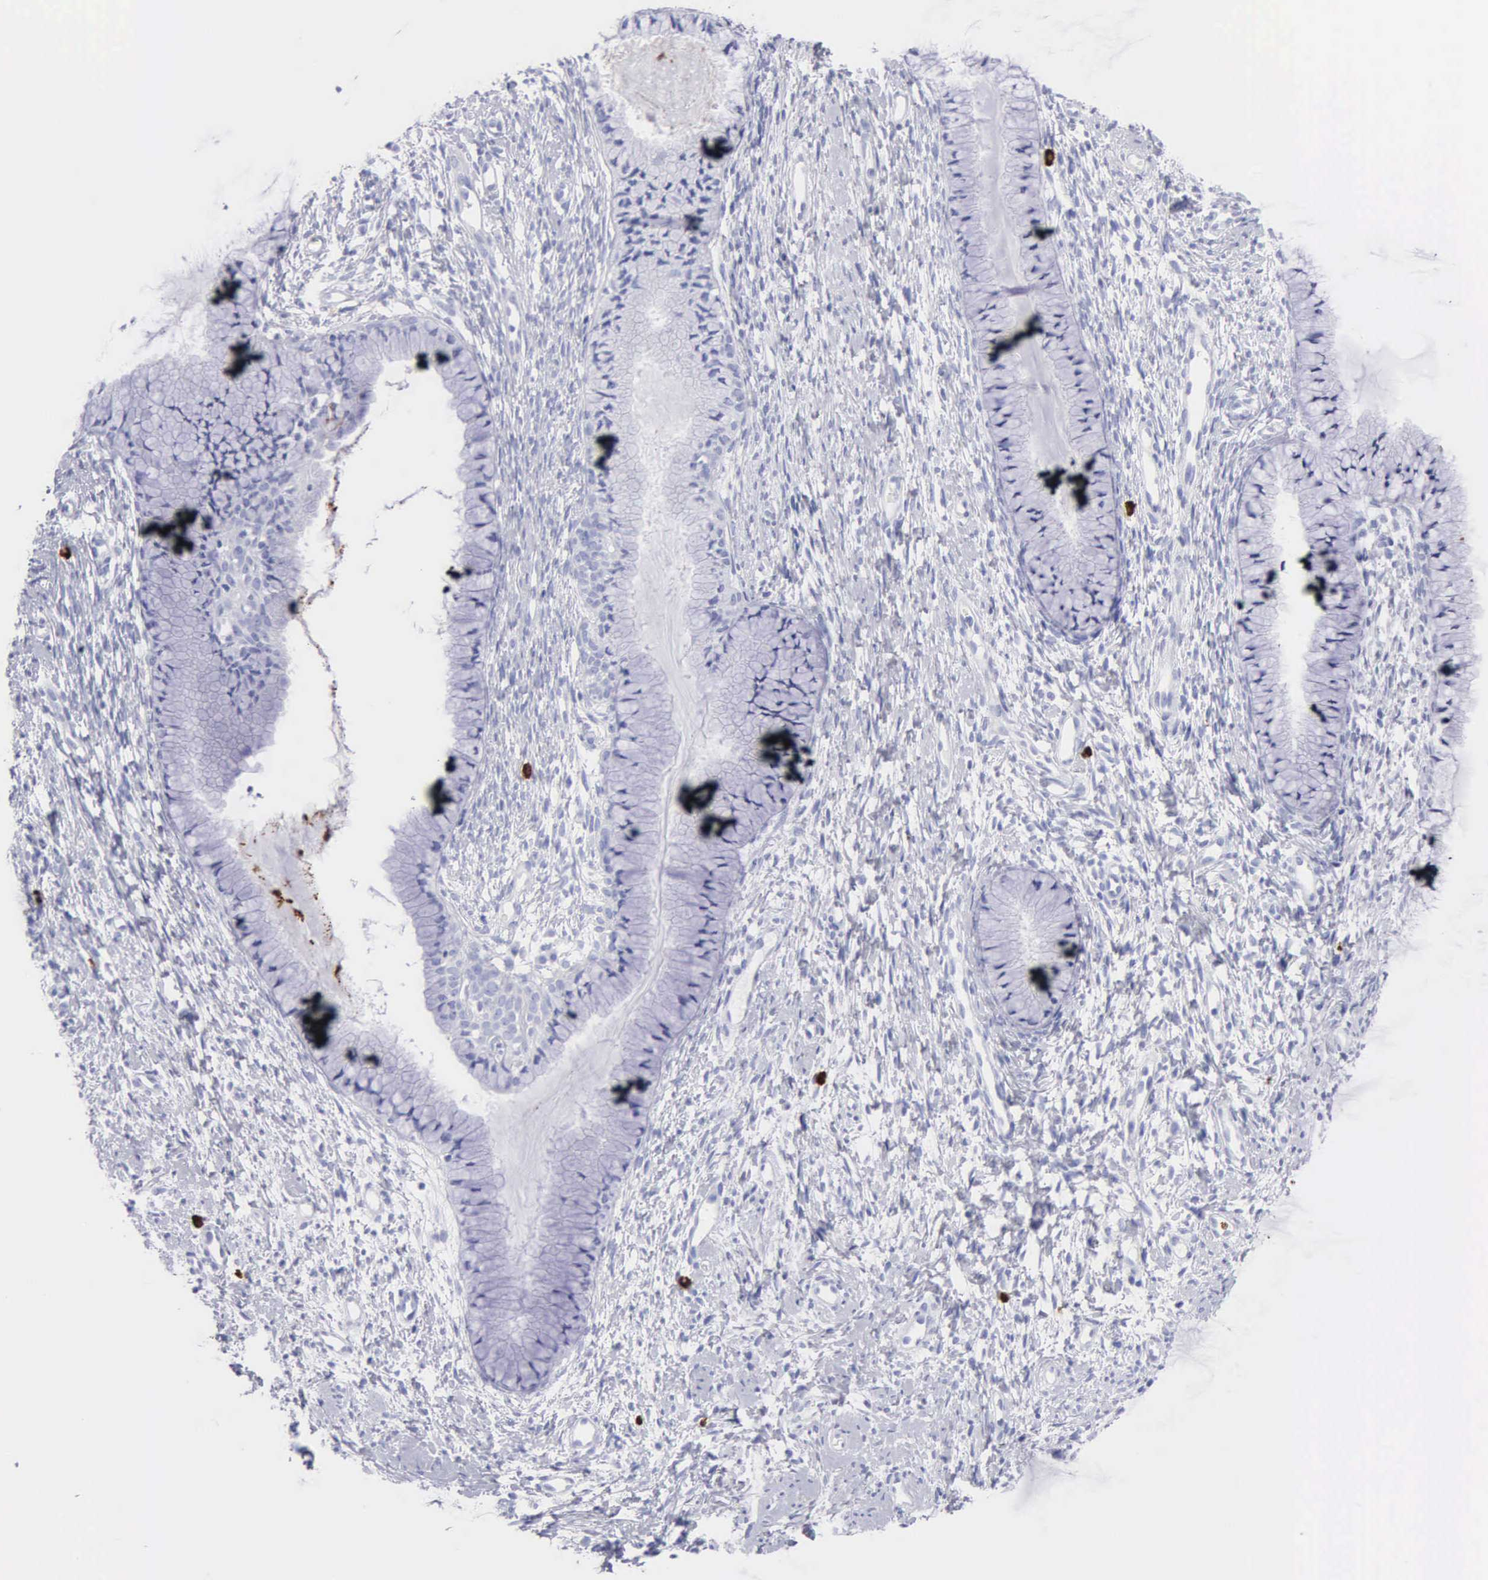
{"staining": {"intensity": "negative", "quantity": "none", "location": "none"}, "tissue": "cervix", "cell_type": "Glandular cells", "image_type": "normal", "snomed": [{"axis": "morphology", "description": "Normal tissue, NOS"}, {"axis": "topography", "description": "Cervix"}], "caption": "Glandular cells are negative for protein expression in benign human cervix. Brightfield microscopy of IHC stained with DAB (3,3'-diaminobenzidine) (brown) and hematoxylin (blue), captured at high magnification.", "gene": "CTSG", "patient": {"sex": "female", "age": 82}}